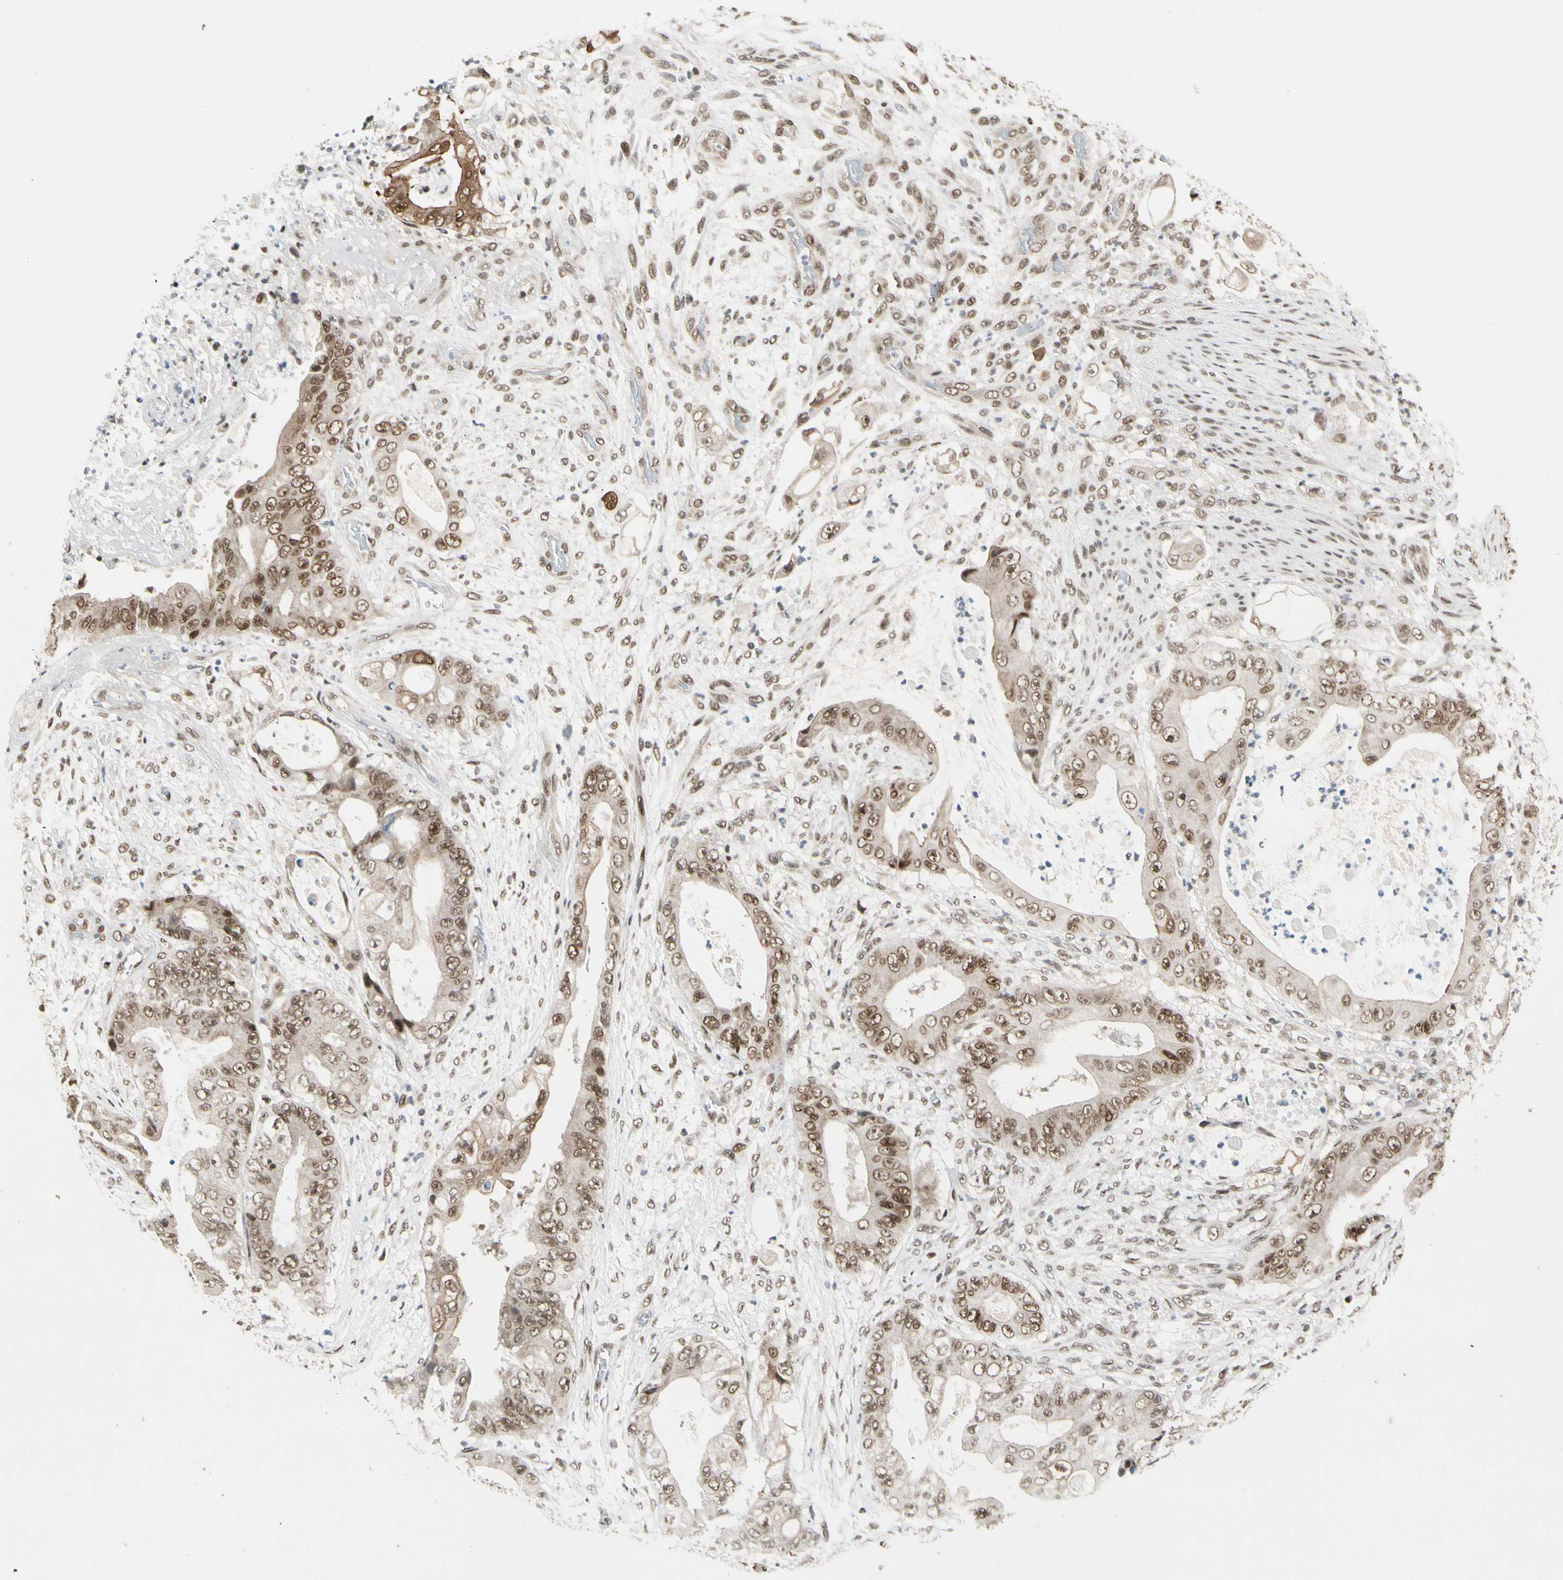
{"staining": {"intensity": "moderate", "quantity": ">75%", "location": "cytoplasmic/membranous,nuclear"}, "tissue": "stomach cancer", "cell_type": "Tumor cells", "image_type": "cancer", "snomed": [{"axis": "morphology", "description": "Adenocarcinoma, NOS"}, {"axis": "topography", "description": "Stomach"}], "caption": "Immunohistochemical staining of stomach cancer demonstrates medium levels of moderate cytoplasmic/membranous and nuclear protein staining in about >75% of tumor cells.", "gene": "CHAMP1", "patient": {"sex": "female", "age": 73}}